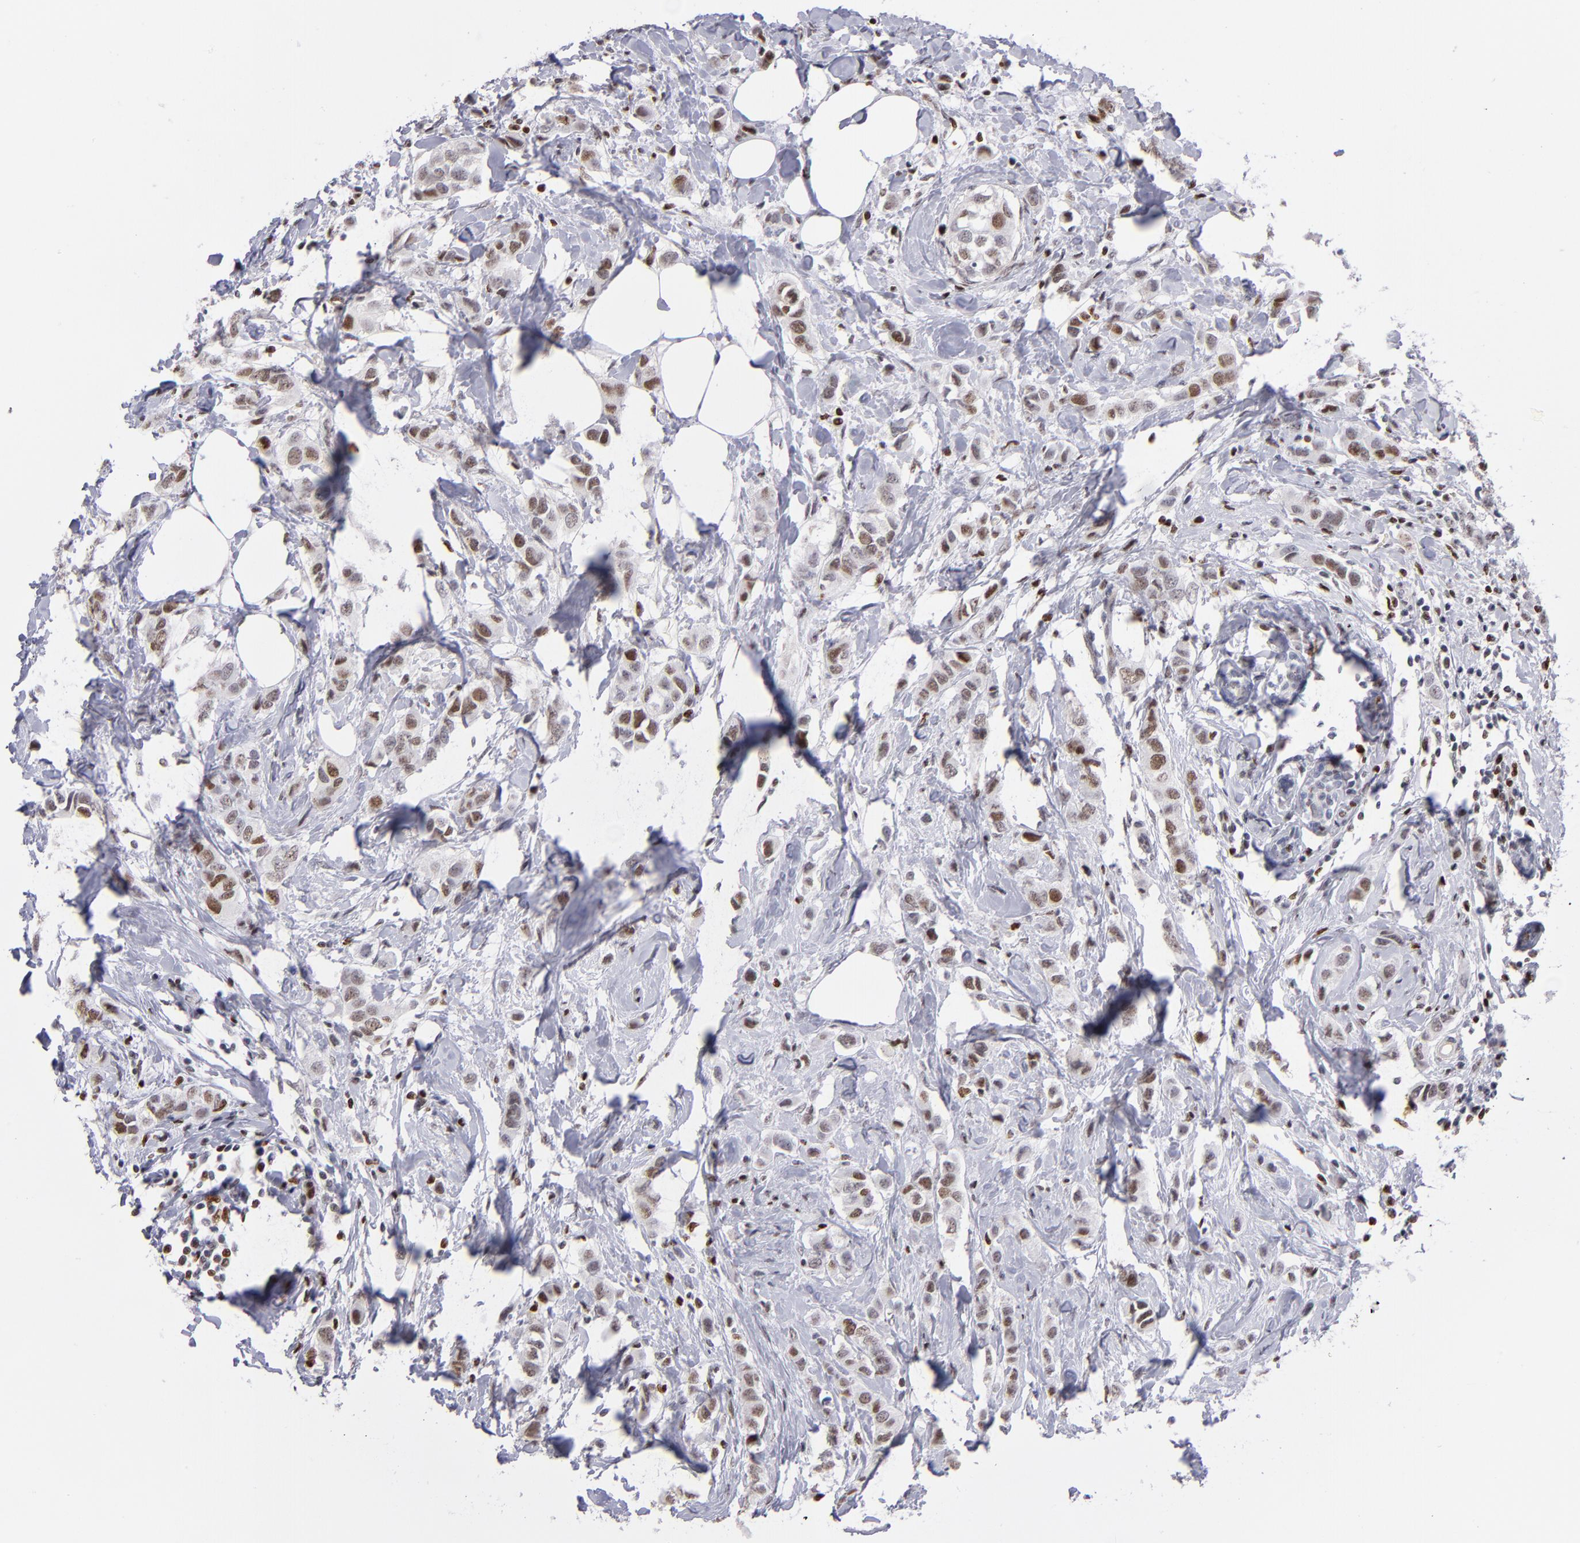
{"staining": {"intensity": "moderate", "quantity": ">75%", "location": "nuclear"}, "tissue": "breast cancer", "cell_type": "Tumor cells", "image_type": "cancer", "snomed": [{"axis": "morphology", "description": "Normal tissue, NOS"}, {"axis": "morphology", "description": "Duct carcinoma"}, {"axis": "topography", "description": "Breast"}], "caption": "A brown stain labels moderate nuclear expression of a protein in human breast invasive ductal carcinoma tumor cells.", "gene": "POLA1", "patient": {"sex": "female", "age": 50}}